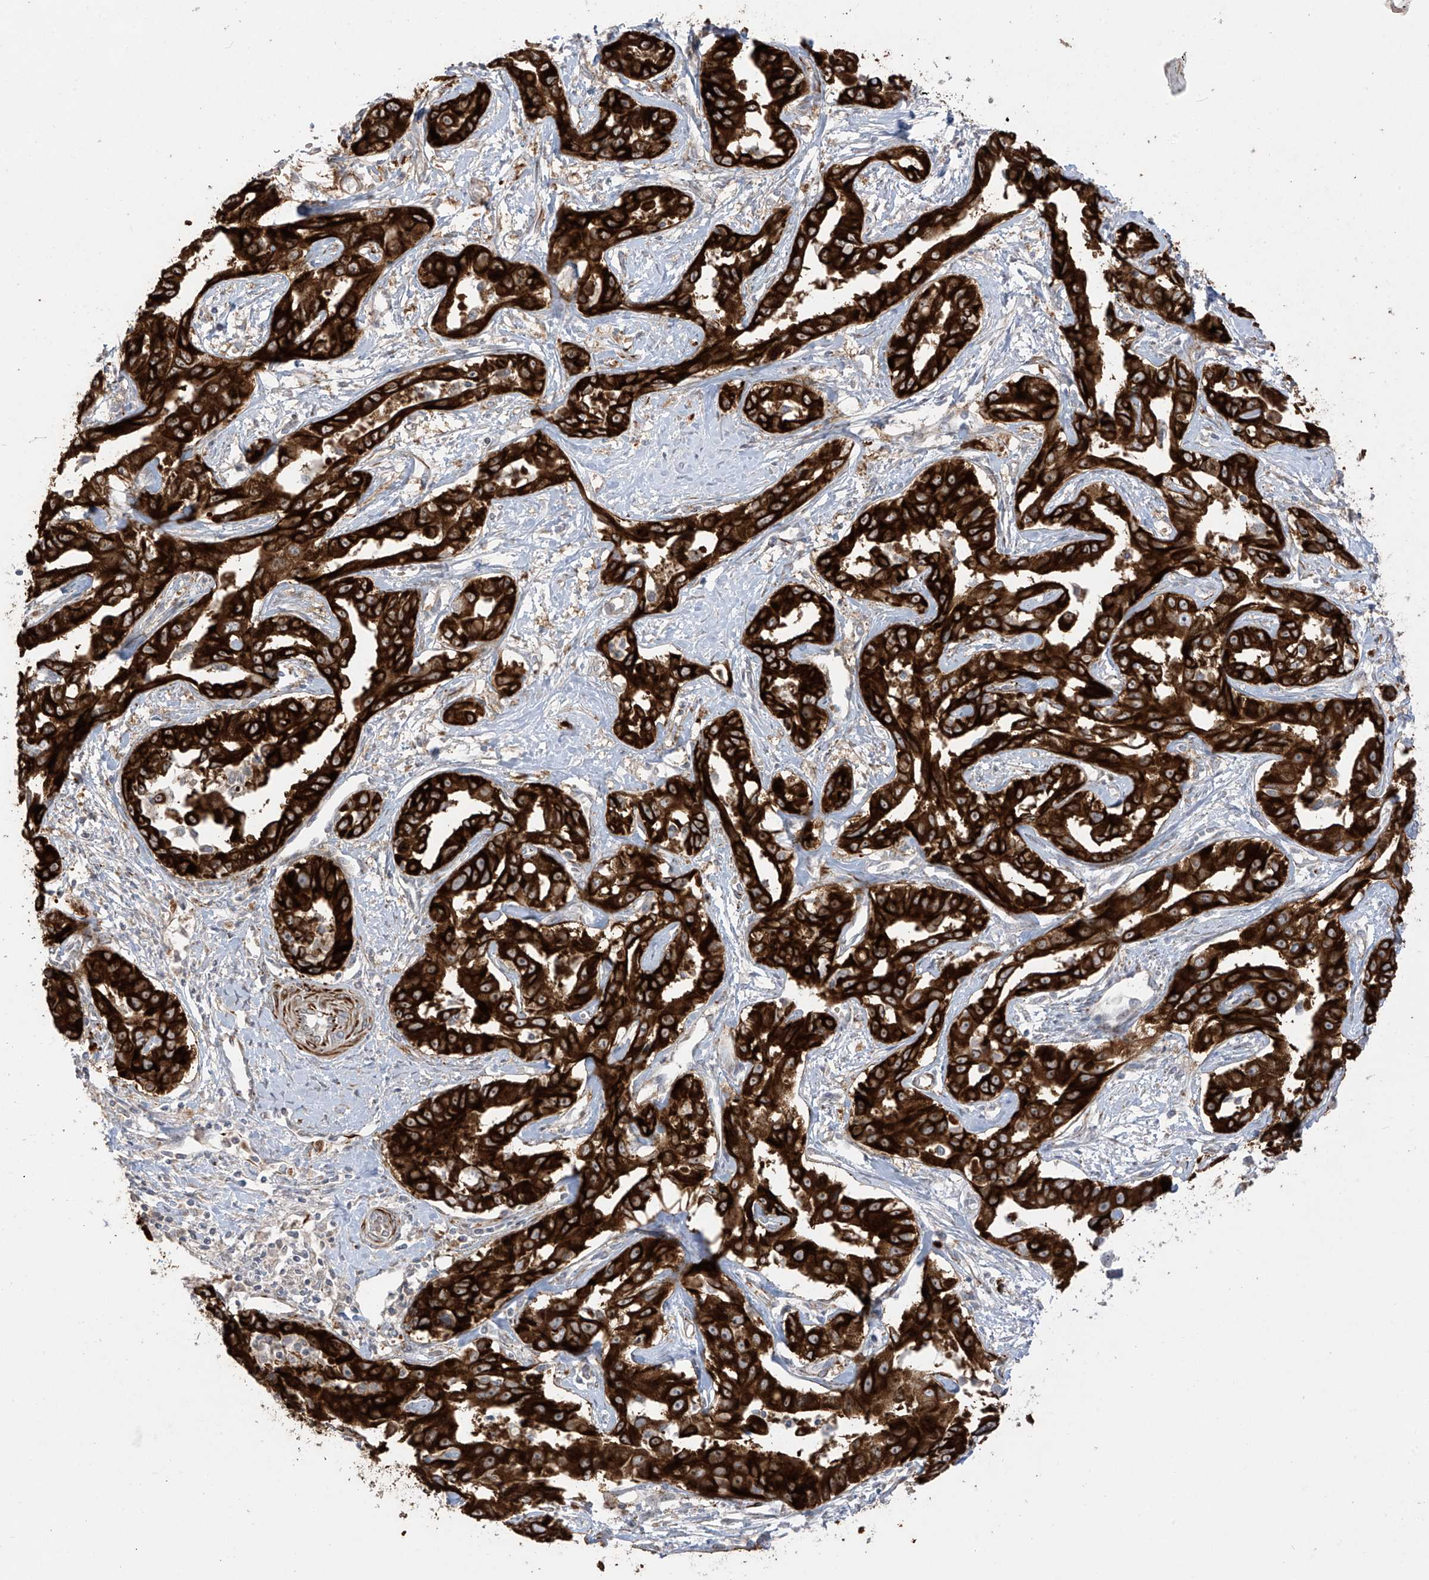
{"staining": {"intensity": "strong", "quantity": ">75%", "location": "cytoplasmic/membranous"}, "tissue": "liver cancer", "cell_type": "Tumor cells", "image_type": "cancer", "snomed": [{"axis": "morphology", "description": "Cholangiocarcinoma"}, {"axis": "topography", "description": "Liver"}], "caption": "The photomicrograph exhibits staining of liver cholangiocarcinoma, revealing strong cytoplasmic/membranous protein positivity (brown color) within tumor cells. (IHC, brightfield microscopy, high magnification).", "gene": "DCDC2", "patient": {"sex": "male", "age": 59}}